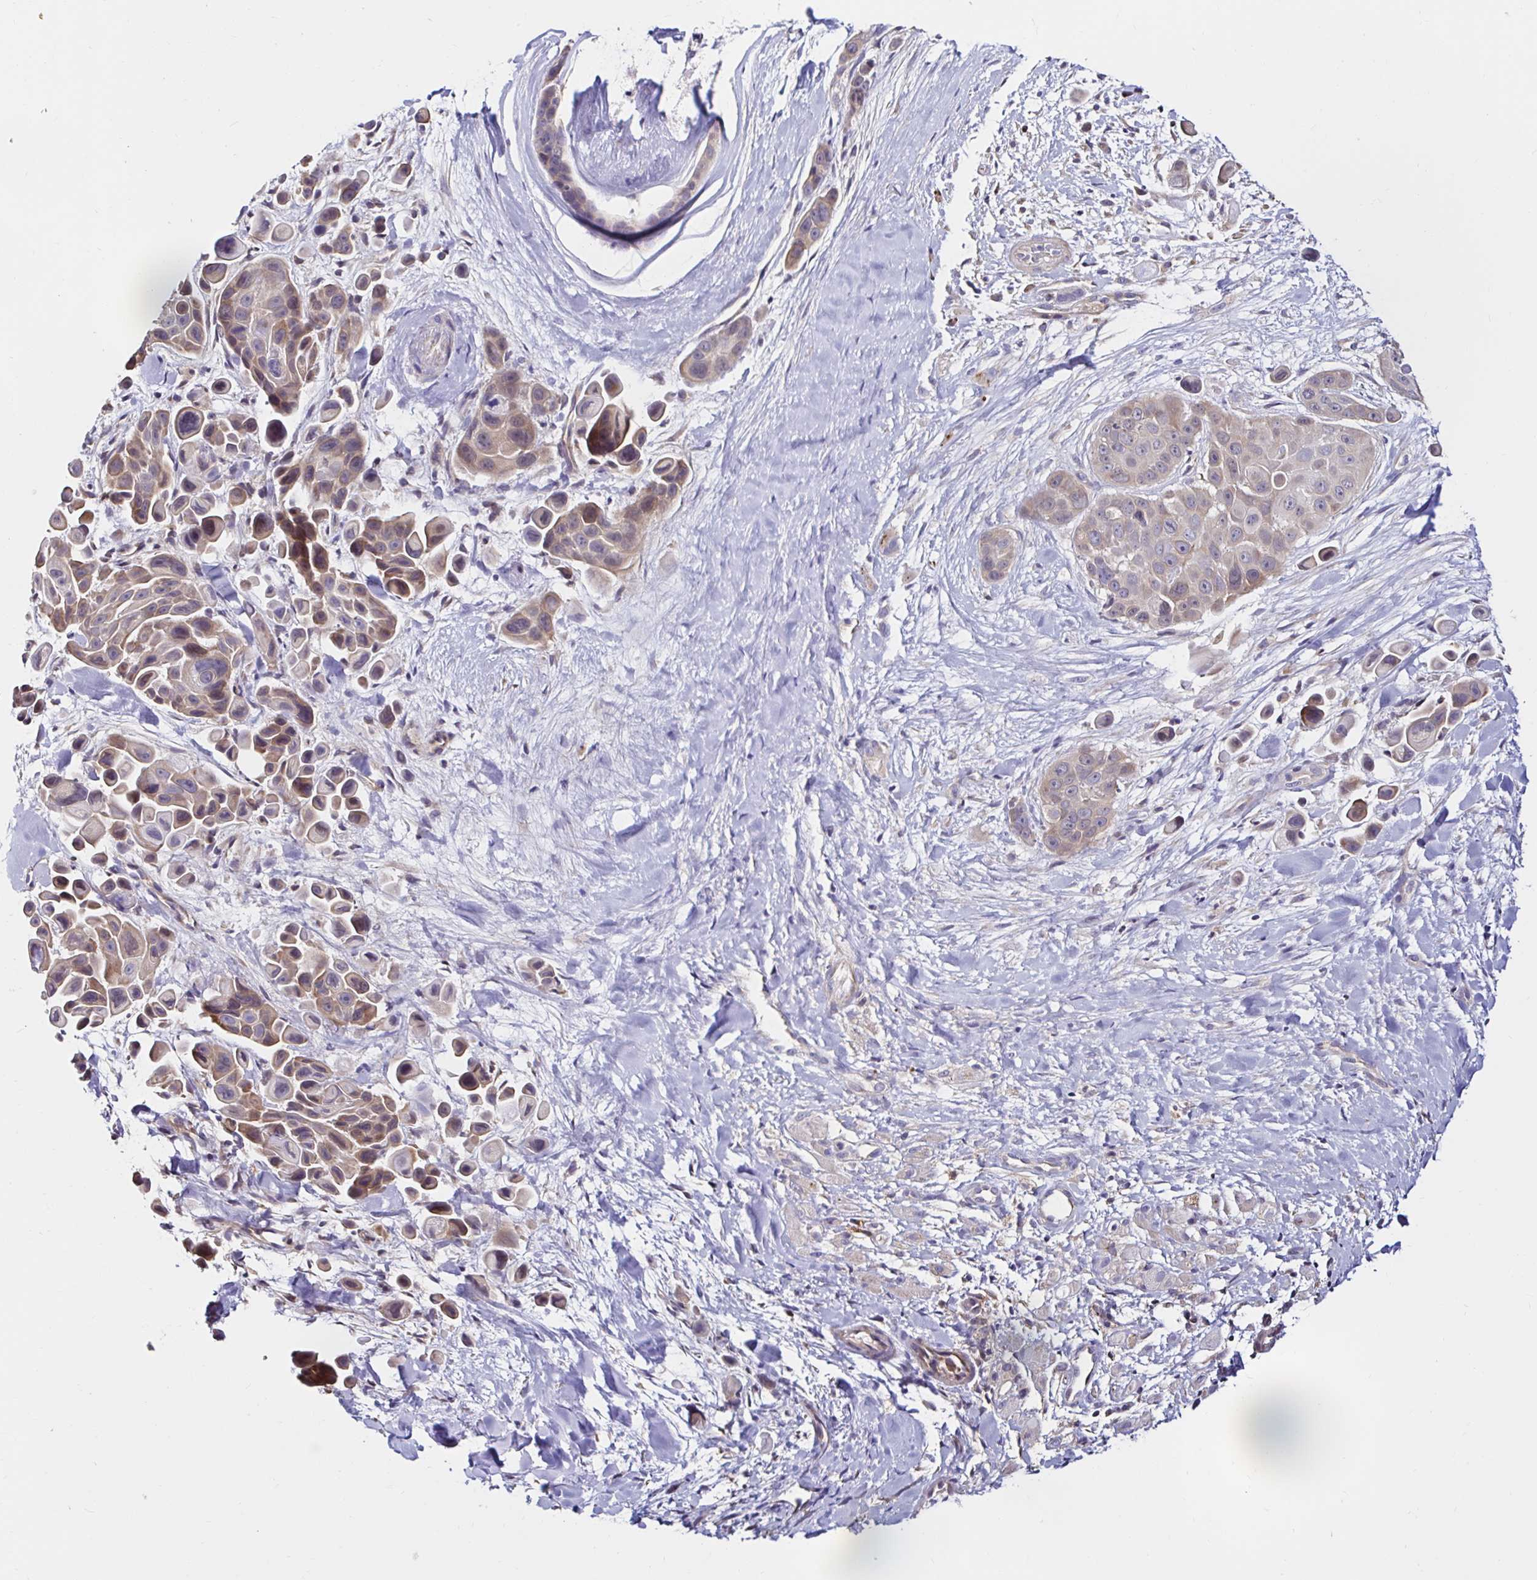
{"staining": {"intensity": "weak", "quantity": ">75%", "location": "cytoplasmic/membranous"}, "tissue": "skin cancer", "cell_type": "Tumor cells", "image_type": "cancer", "snomed": [{"axis": "morphology", "description": "Squamous cell carcinoma, NOS"}, {"axis": "topography", "description": "Skin"}], "caption": "A brown stain highlights weak cytoplasmic/membranous expression of a protein in human squamous cell carcinoma (skin) tumor cells.", "gene": "VSIG2", "patient": {"sex": "male", "age": 67}}